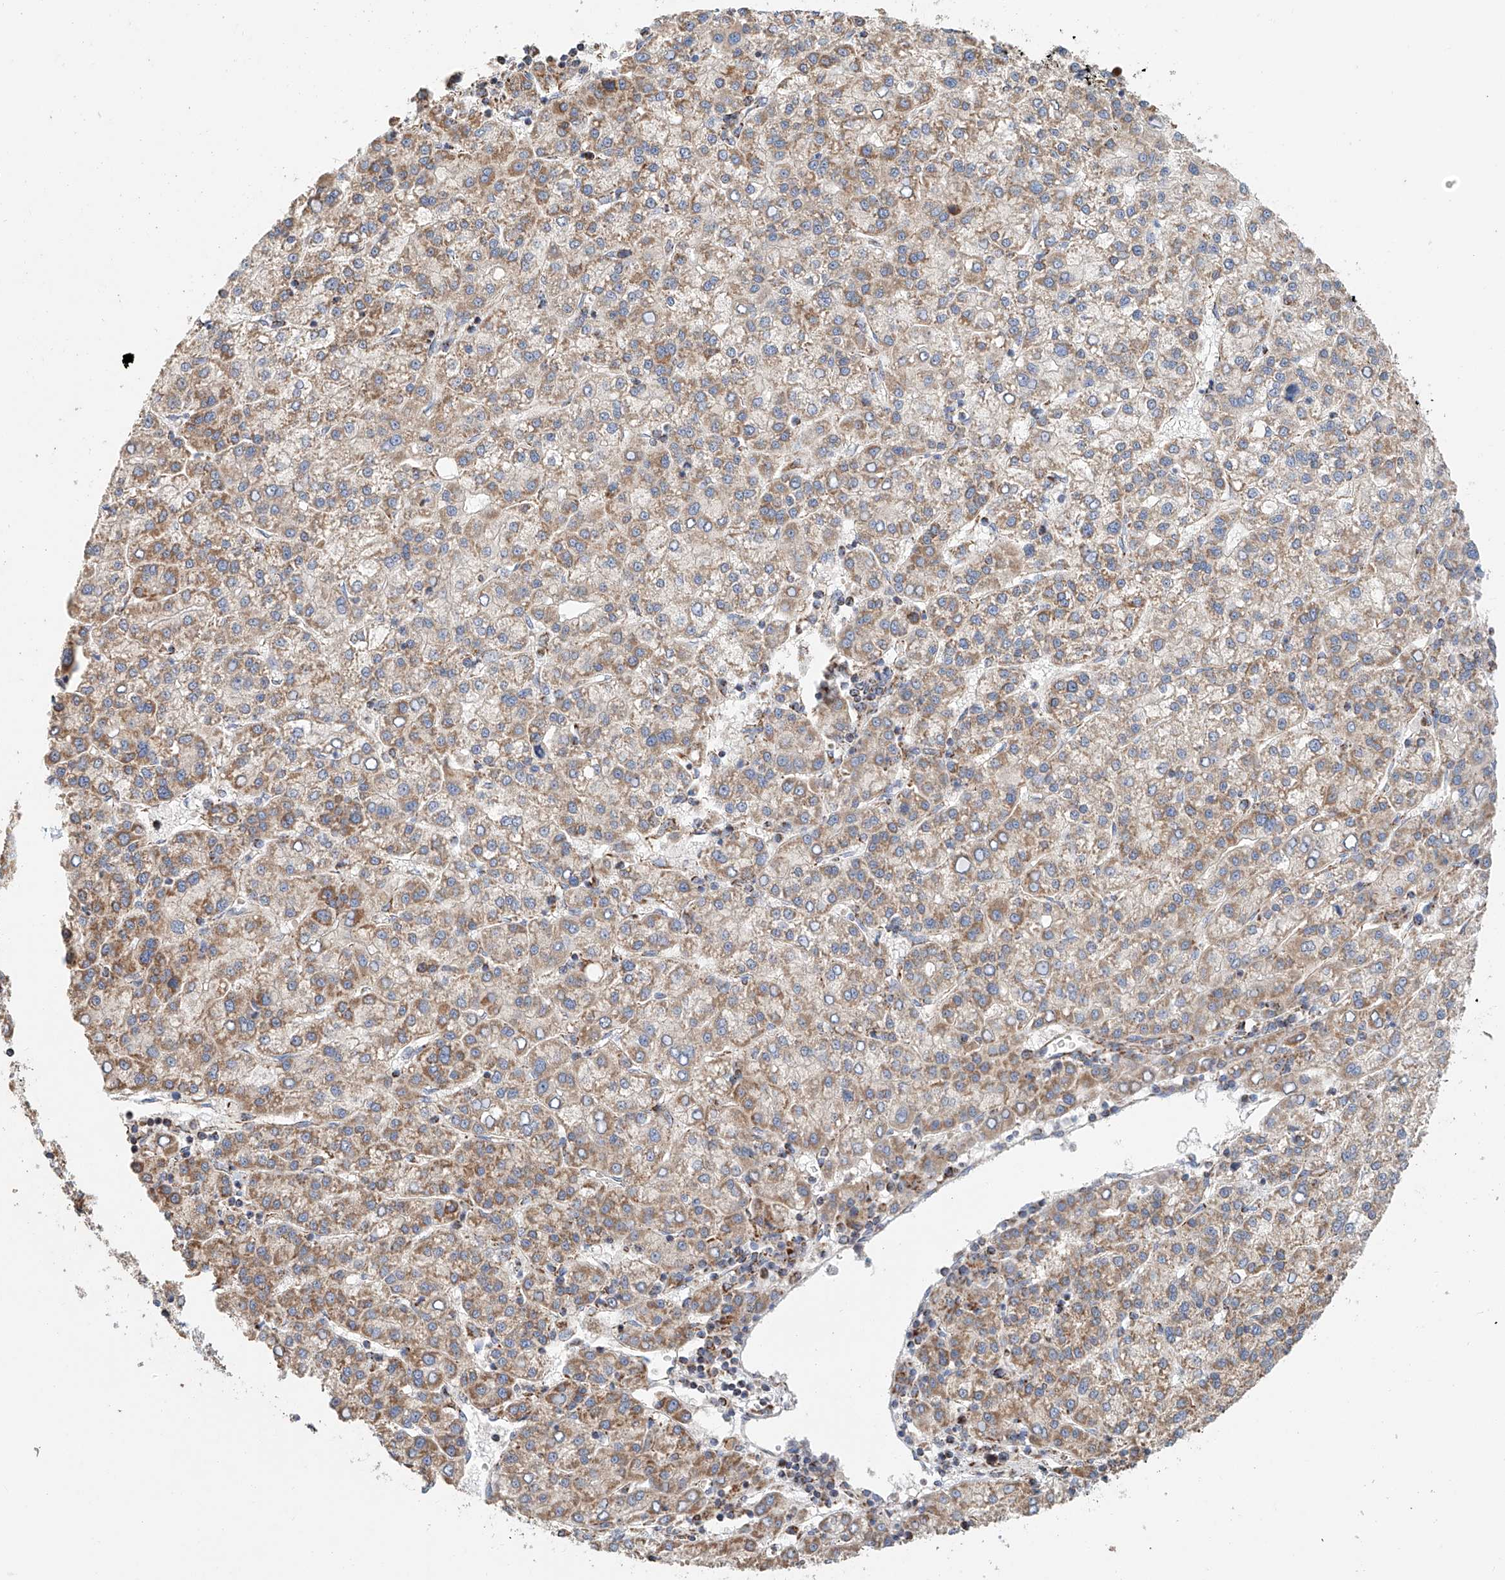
{"staining": {"intensity": "weak", "quantity": ">75%", "location": "cytoplasmic/membranous"}, "tissue": "liver cancer", "cell_type": "Tumor cells", "image_type": "cancer", "snomed": [{"axis": "morphology", "description": "Carcinoma, Hepatocellular, NOS"}, {"axis": "topography", "description": "Liver"}], "caption": "DAB (3,3'-diaminobenzidine) immunohistochemical staining of human hepatocellular carcinoma (liver) demonstrates weak cytoplasmic/membranous protein positivity in approximately >75% of tumor cells.", "gene": "MCL1", "patient": {"sex": "female", "age": 58}}